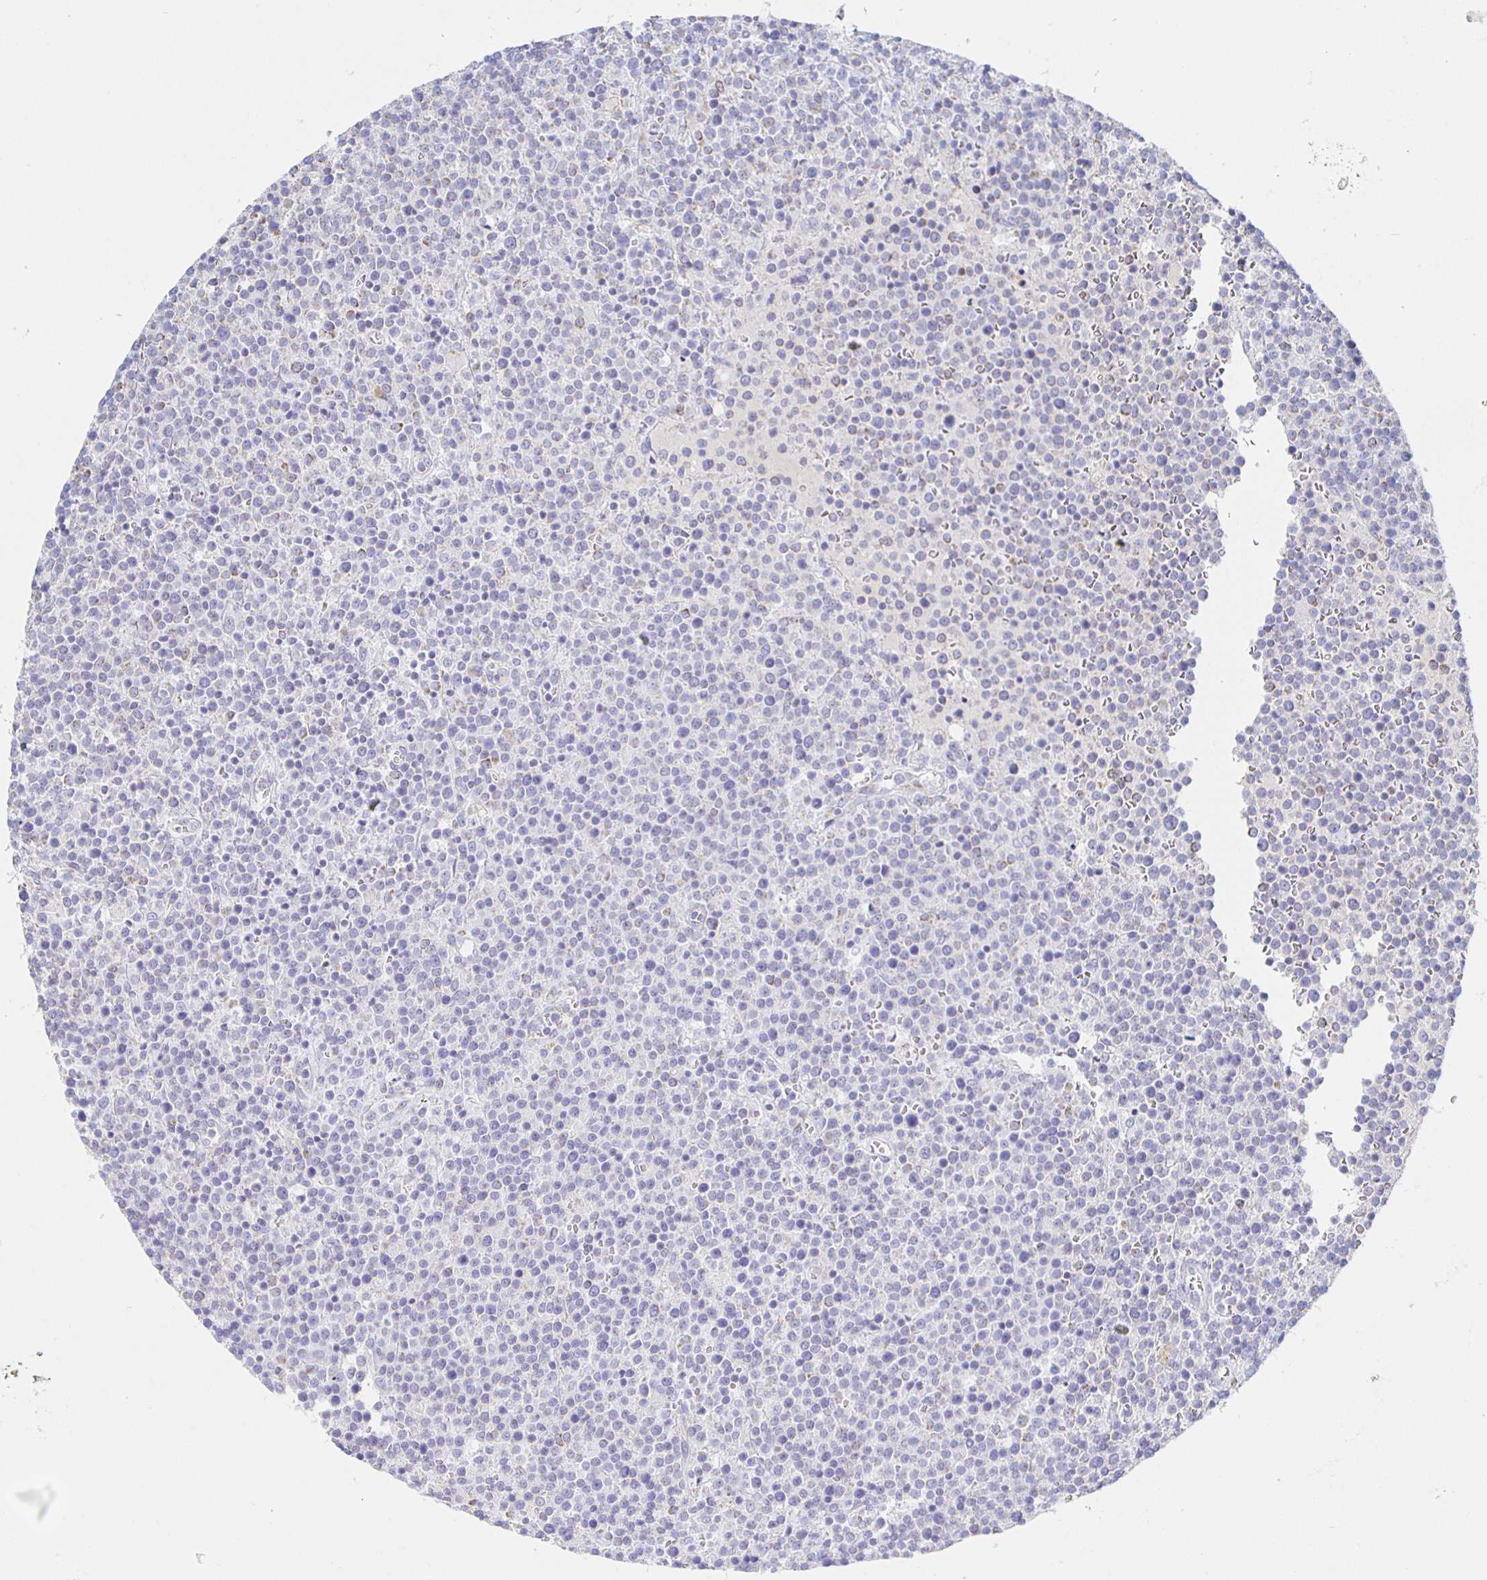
{"staining": {"intensity": "negative", "quantity": "none", "location": "none"}, "tissue": "lymphoma", "cell_type": "Tumor cells", "image_type": "cancer", "snomed": [{"axis": "morphology", "description": "Malignant lymphoma, non-Hodgkin's type, High grade"}, {"axis": "topography", "description": "Lymph node"}], "caption": "Immunohistochemistry (IHC) of human lymphoma reveals no staining in tumor cells.", "gene": "SYNGR4", "patient": {"sex": "male", "age": 61}}